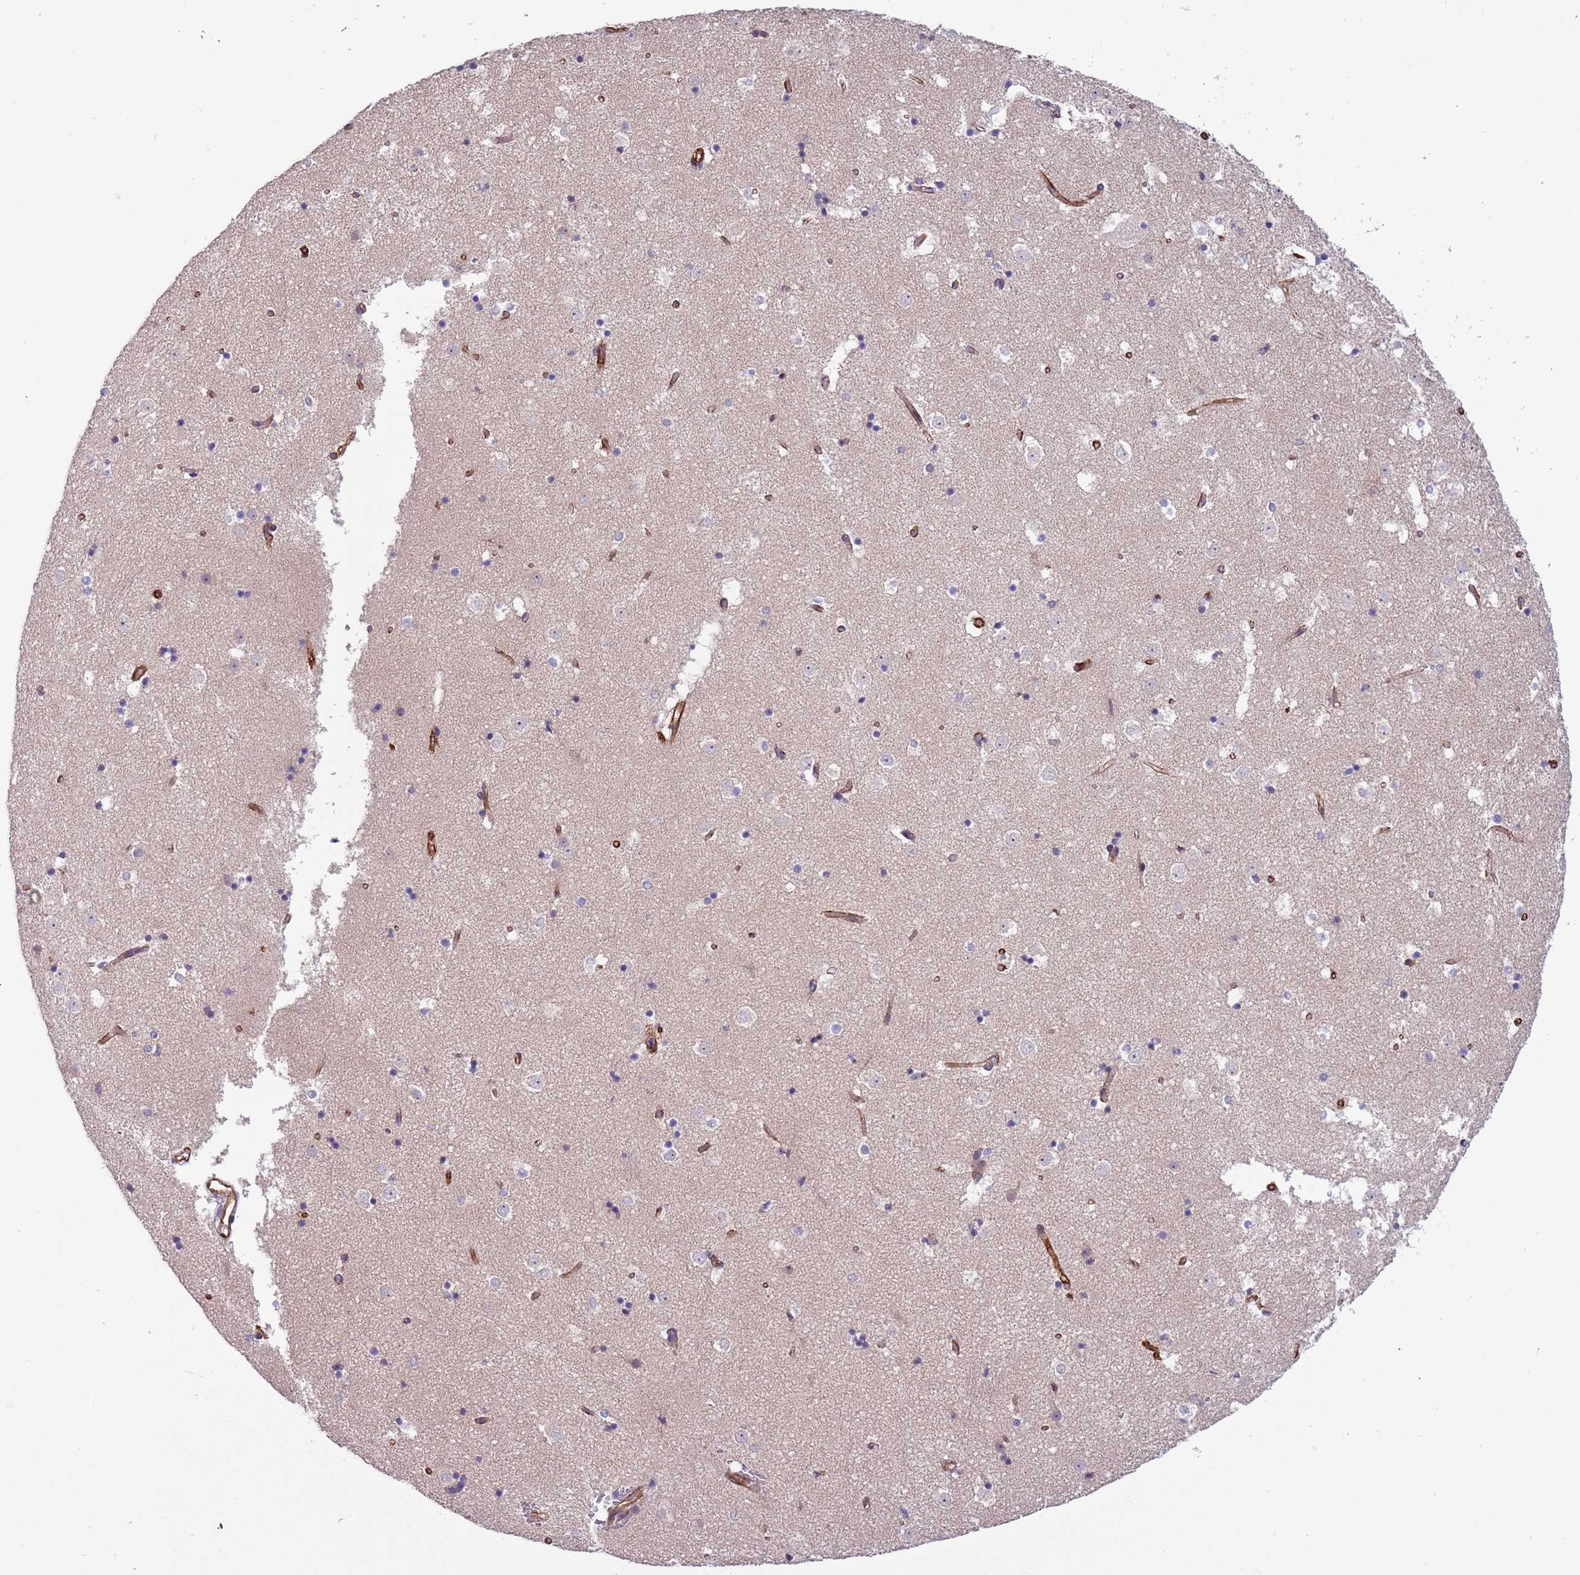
{"staining": {"intensity": "negative", "quantity": "none", "location": "none"}, "tissue": "caudate", "cell_type": "Glial cells", "image_type": "normal", "snomed": [{"axis": "morphology", "description": "Normal tissue, NOS"}, {"axis": "topography", "description": "Lateral ventricle wall"}], "caption": "Benign caudate was stained to show a protein in brown. There is no significant staining in glial cells.", "gene": "GAS2L3", "patient": {"sex": "female", "age": 52}}